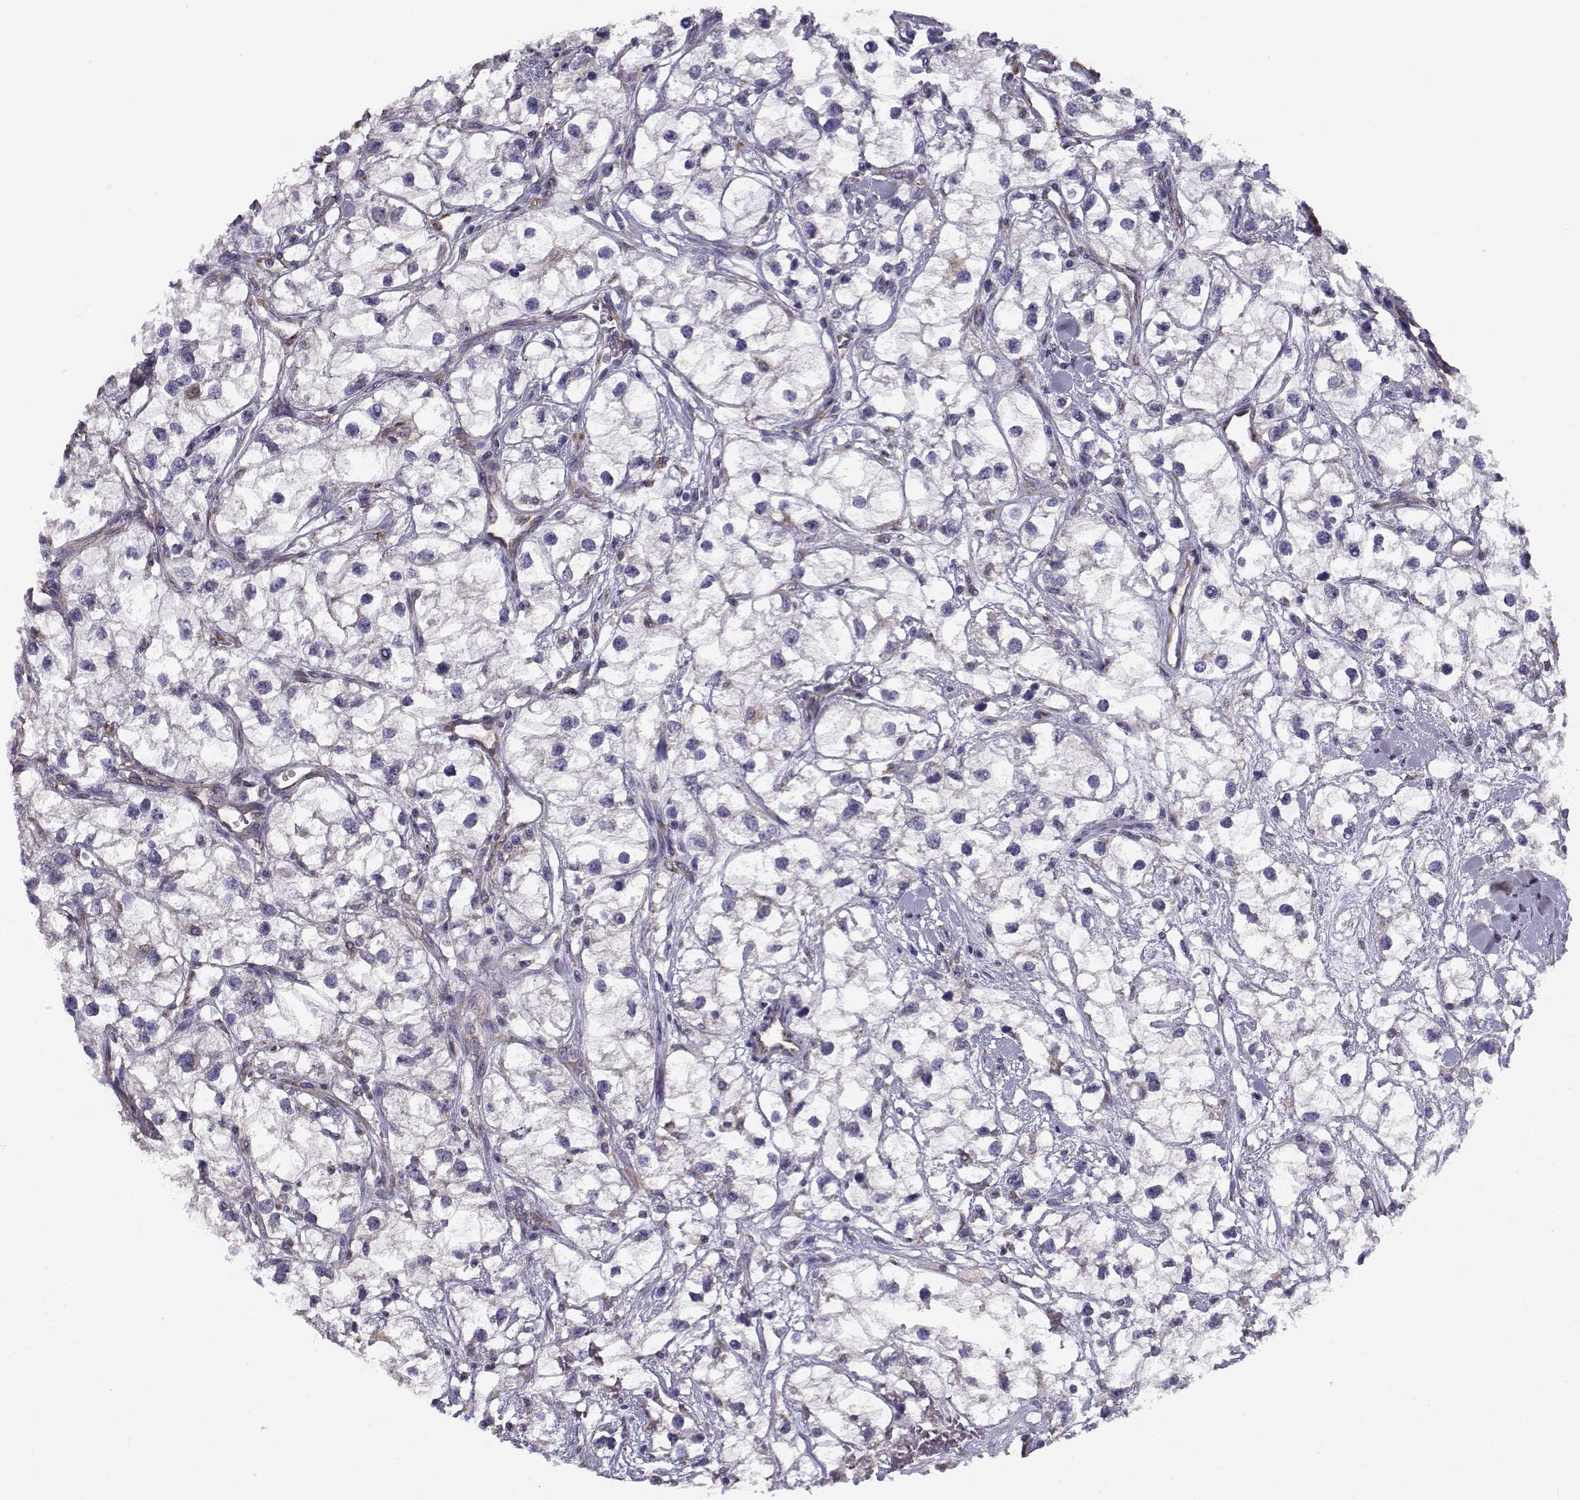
{"staining": {"intensity": "negative", "quantity": "none", "location": "none"}, "tissue": "renal cancer", "cell_type": "Tumor cells", "image_type": "cancer", "snomed": [{"axis": "morphology", "description": "Adenocarcinoma, NOS"}, {"axis": "topography", "description": "Kidney"}], "caption": "IHC image of neoplastic tissue: renal cancer (adenocarcinoma) stained with DAB reveals no significant protein positivity in tumor cells.", "gene": "BEND6", "patient": {"sex": "male", "age": 59}}